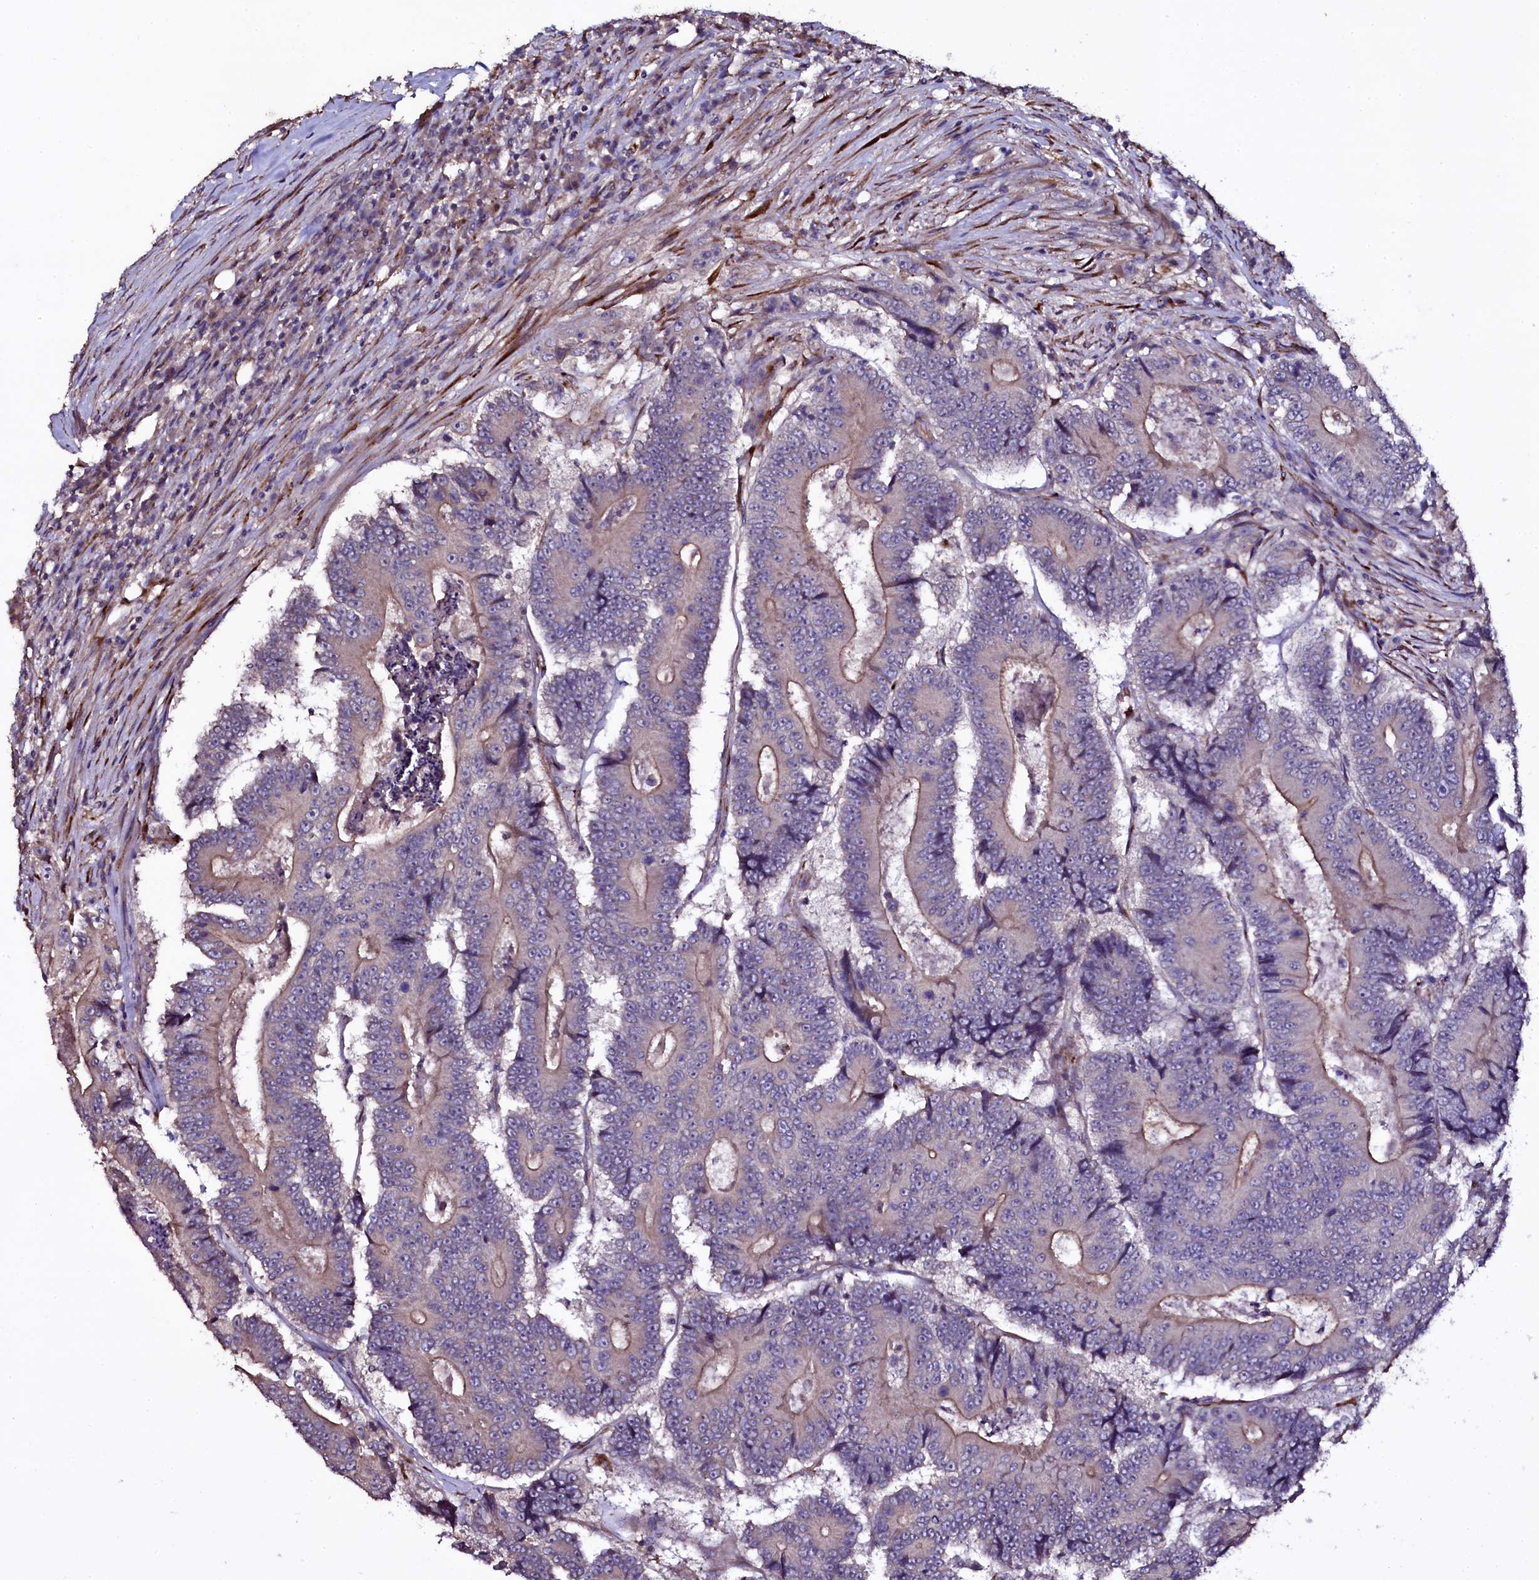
{"staining": {"intensity": "moderate", "quantity": "<25%", "location": "cytoplasmic/membranous"}, "tissue": "colorectal cancer", "cell_type": "Tumor cells", "image_type": "cancer", "snomed": [{"axis": "morphology", "description": "Adenocarcinoma, NOS"}, {"axis": "topography", "description": "Colon"}], "caption": "Immunohistochemical staining of colorectal cancer (adenocarcinoma) demonstrates moderate cytoplasmic/membranous protein positivity in about <25% of tumor cells.", "gene": "WIPF3", "patient": {"sex": "male", "age": 83}}